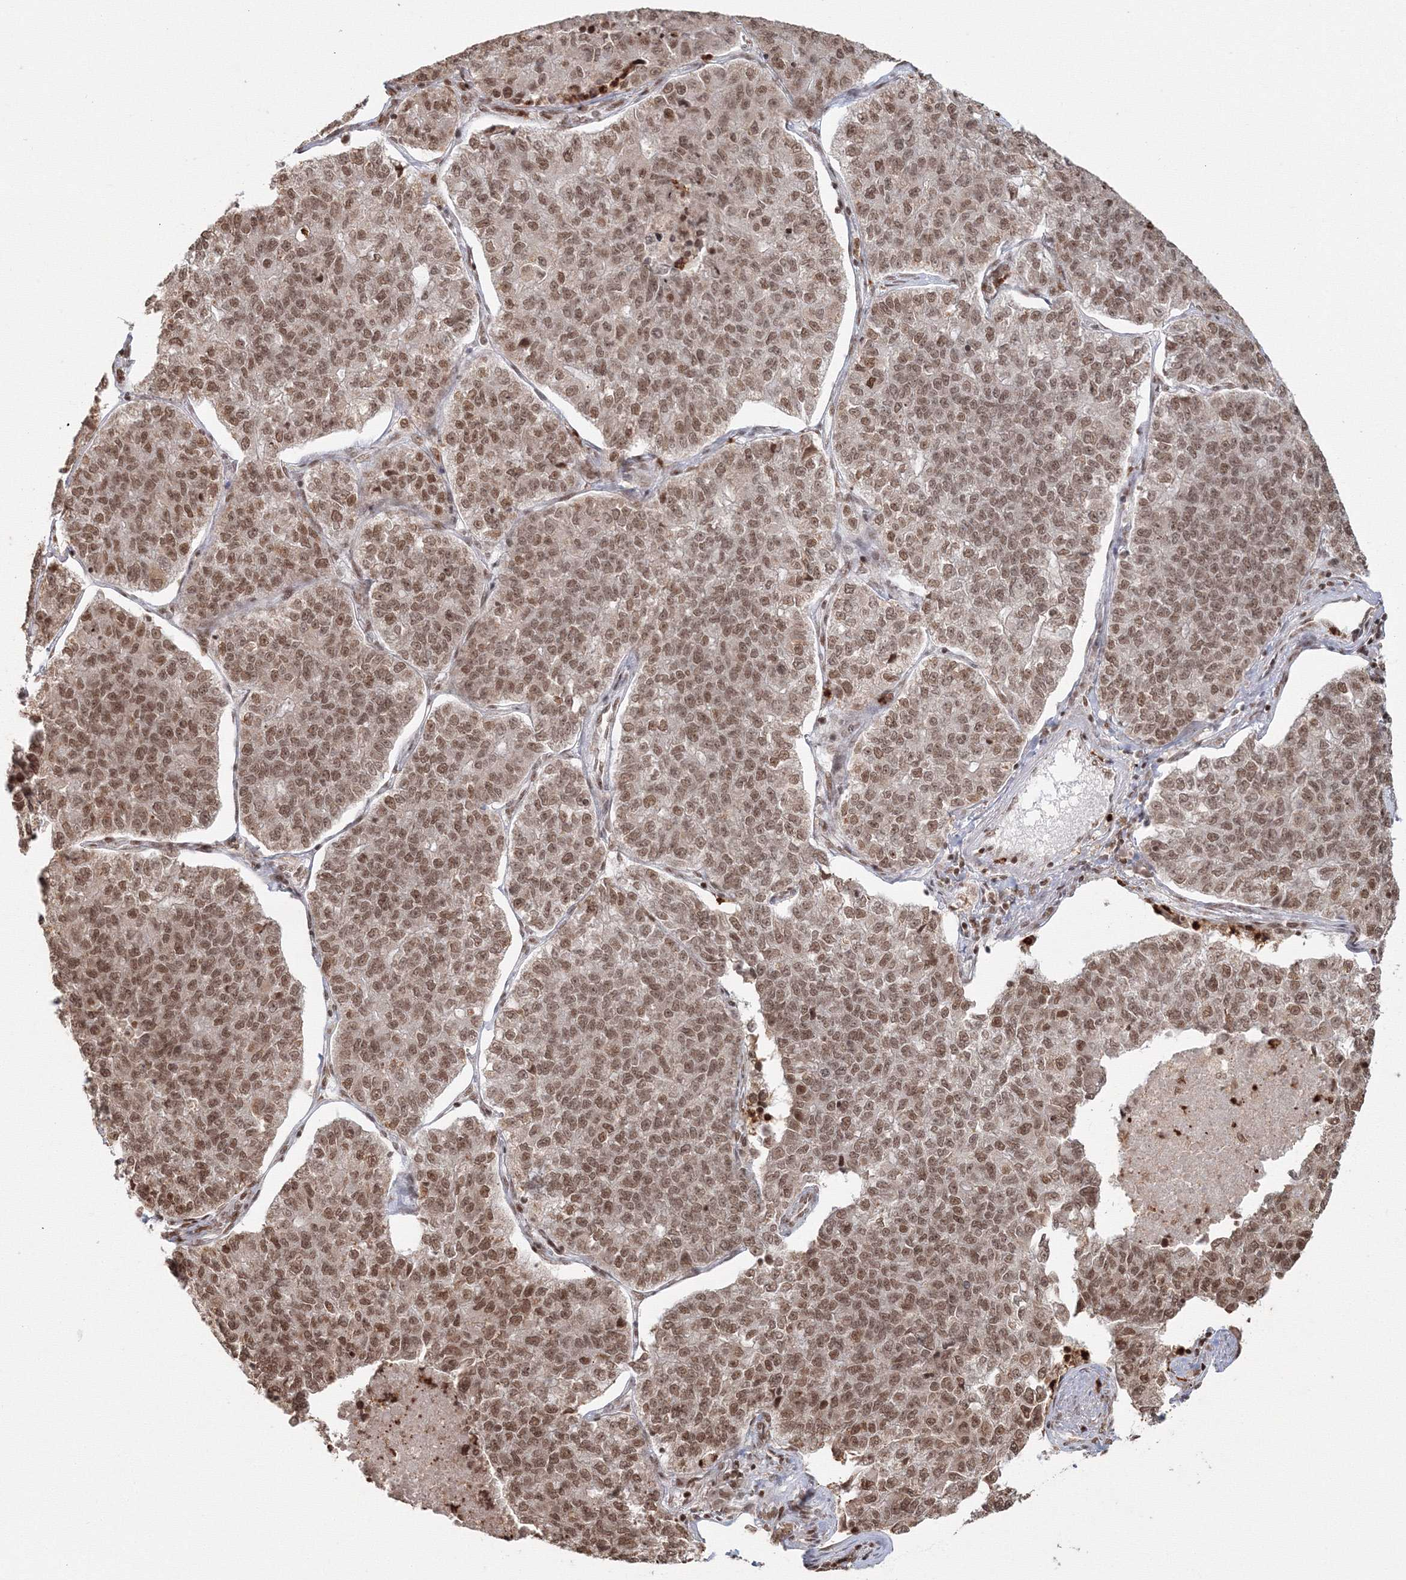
{"staining": {"intensity": "moderate", "quantity": ">75%", "location": "nuclear"}, "tissue": "lung cancer", "cell_type": "Tumor cells", "image_type": "cancer", "snomed": [{"axis": "morphology", "description": "Adenocarcinoma, NOS"}, {"axis": "topography", "description": "Lung"}], "caption": "Lung cancer (adenocarcinoma) stained with a brown dye exhibits moderate nuclear positive positivity in approximately >75% of tumor cells.", "gene": "KIF20A", "patient": {"sex": "male", "age": 49}}